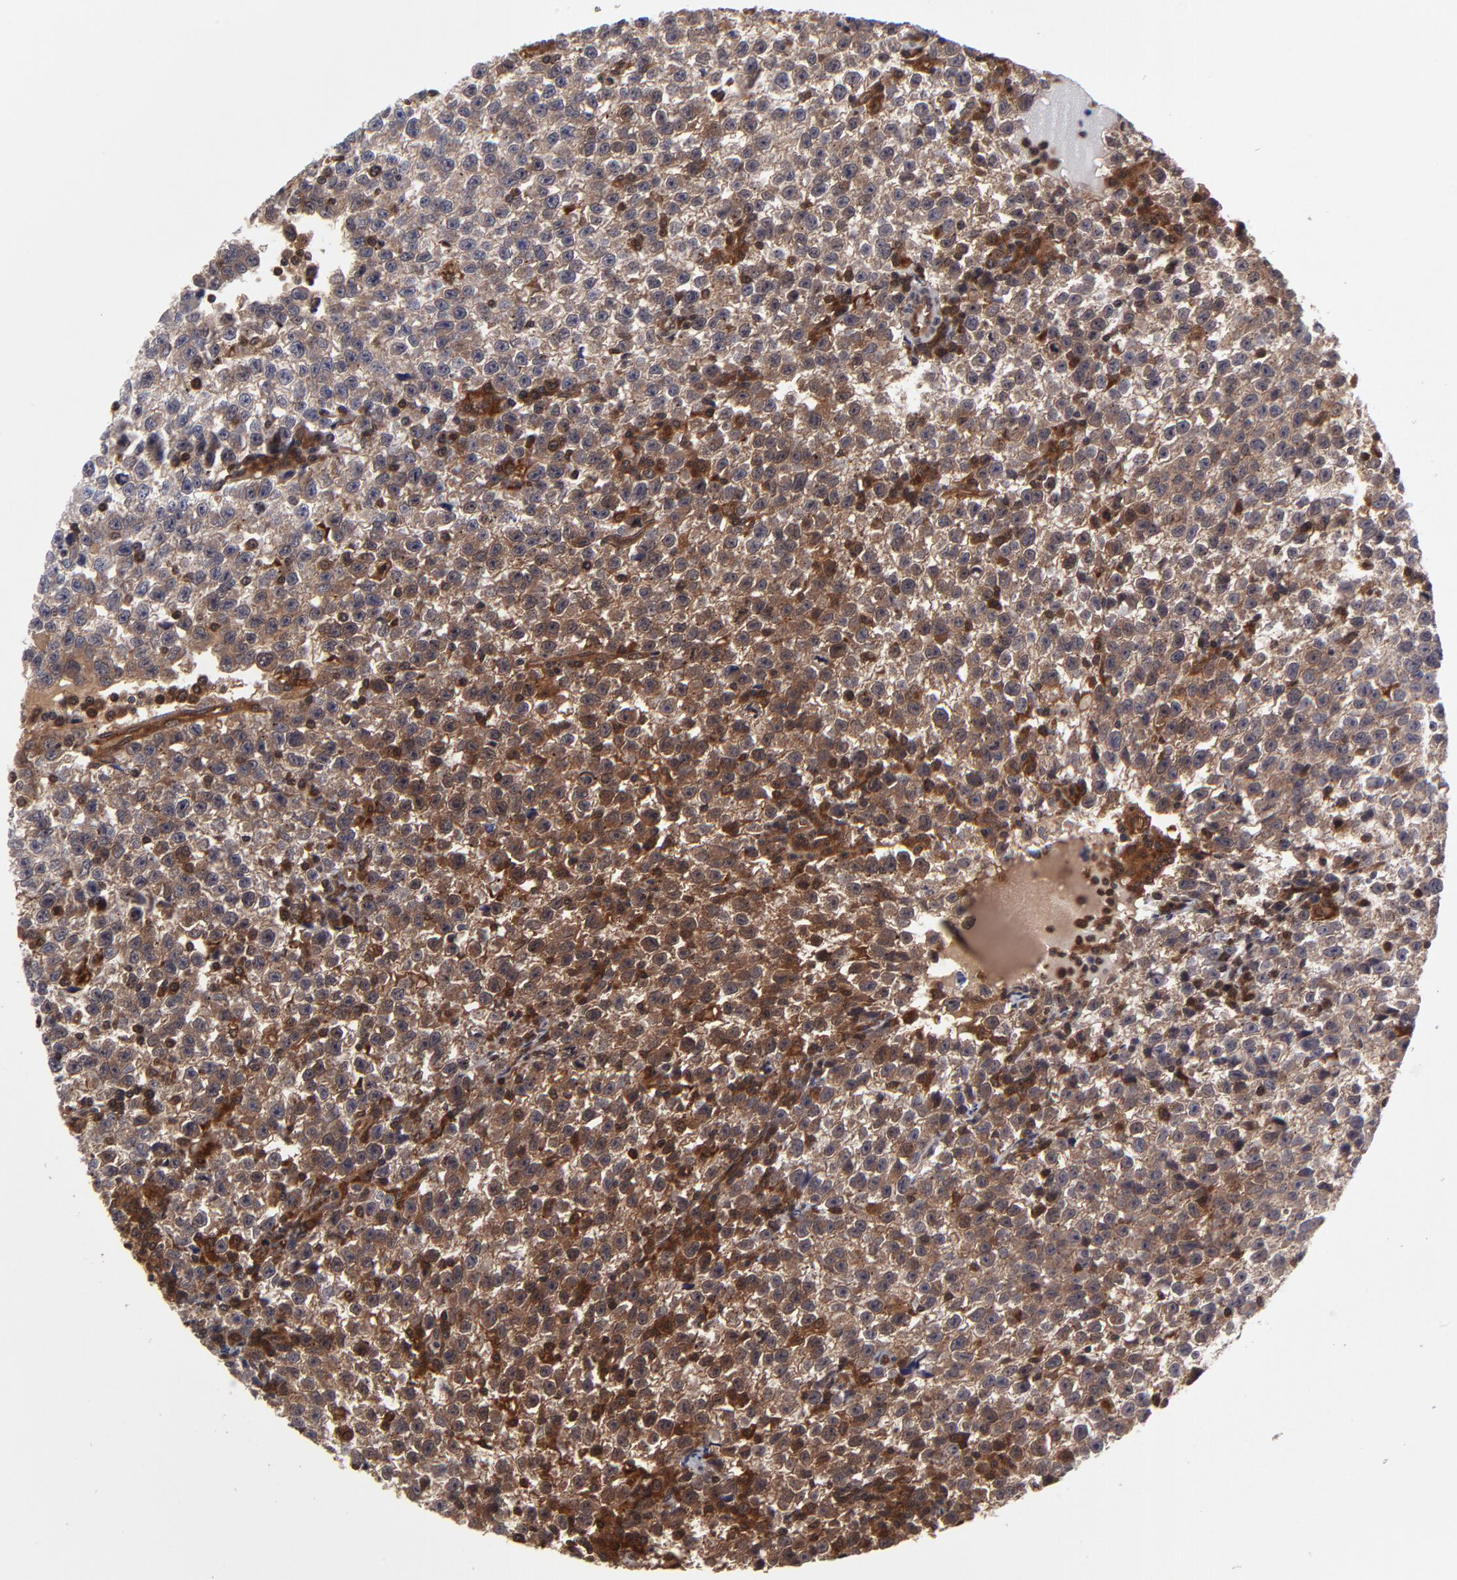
{"staining": {"intensity": "moderate", "quantity": ">75%", "location": "cytoplasmic/membranous"}, "tissue": "testis cancer", "cell_type": "Tumor cells", "image_type": "cancer", "snomed": [{"axis": "morphology", "description": "Seminoma, NOS"}, {"axis": "topography", "description": "Testis"}], "caption": "Immunohistochemical staining of human testis cancer exhibits moderate cytoplasmic/membranous protein expression in about >75% of tumor cells.", "gene": "UBE2L6", "patient": {"sex": "male", "age": 35}}